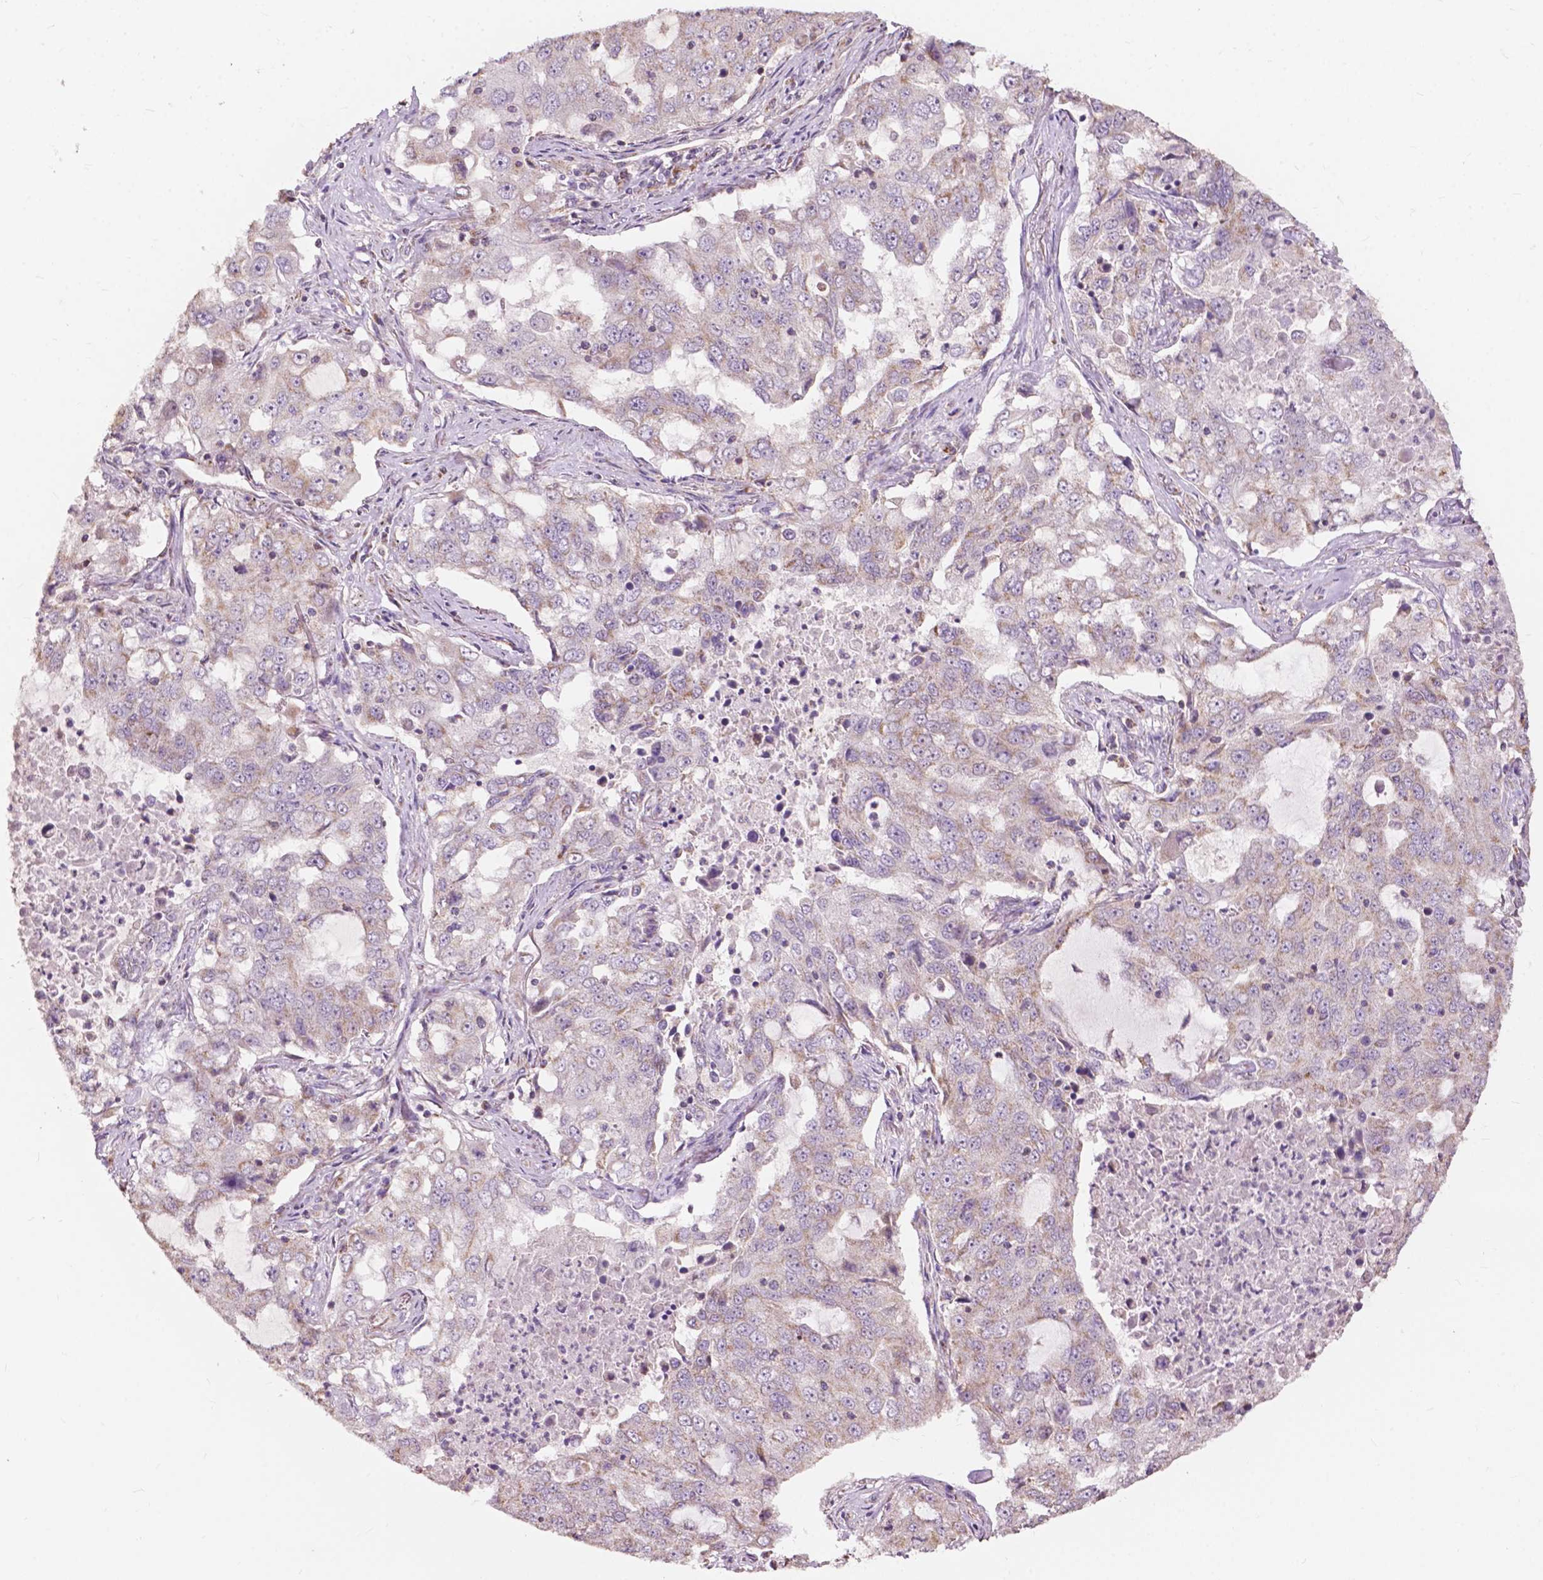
{"staining": {"intensity": "weak", "quantity": "<25%", "location": "cytoplasmic/membranous"}, "tissue": "lung cancer", "cell_type": "Tumor cells", "image_type": "cancer", "snomed": [{"axis": "morphology", "description": "Adenocarcinoma, NOS"}, {"axis": "topography", "description": "Lung"}], "caption": "Lung cancer (adenocarcinoma) was stained to show a protein in brown. There is no significant expression in tumor cells.", "gene": "NDUFA10", "patient": {"sex": "female", "age": 61}}